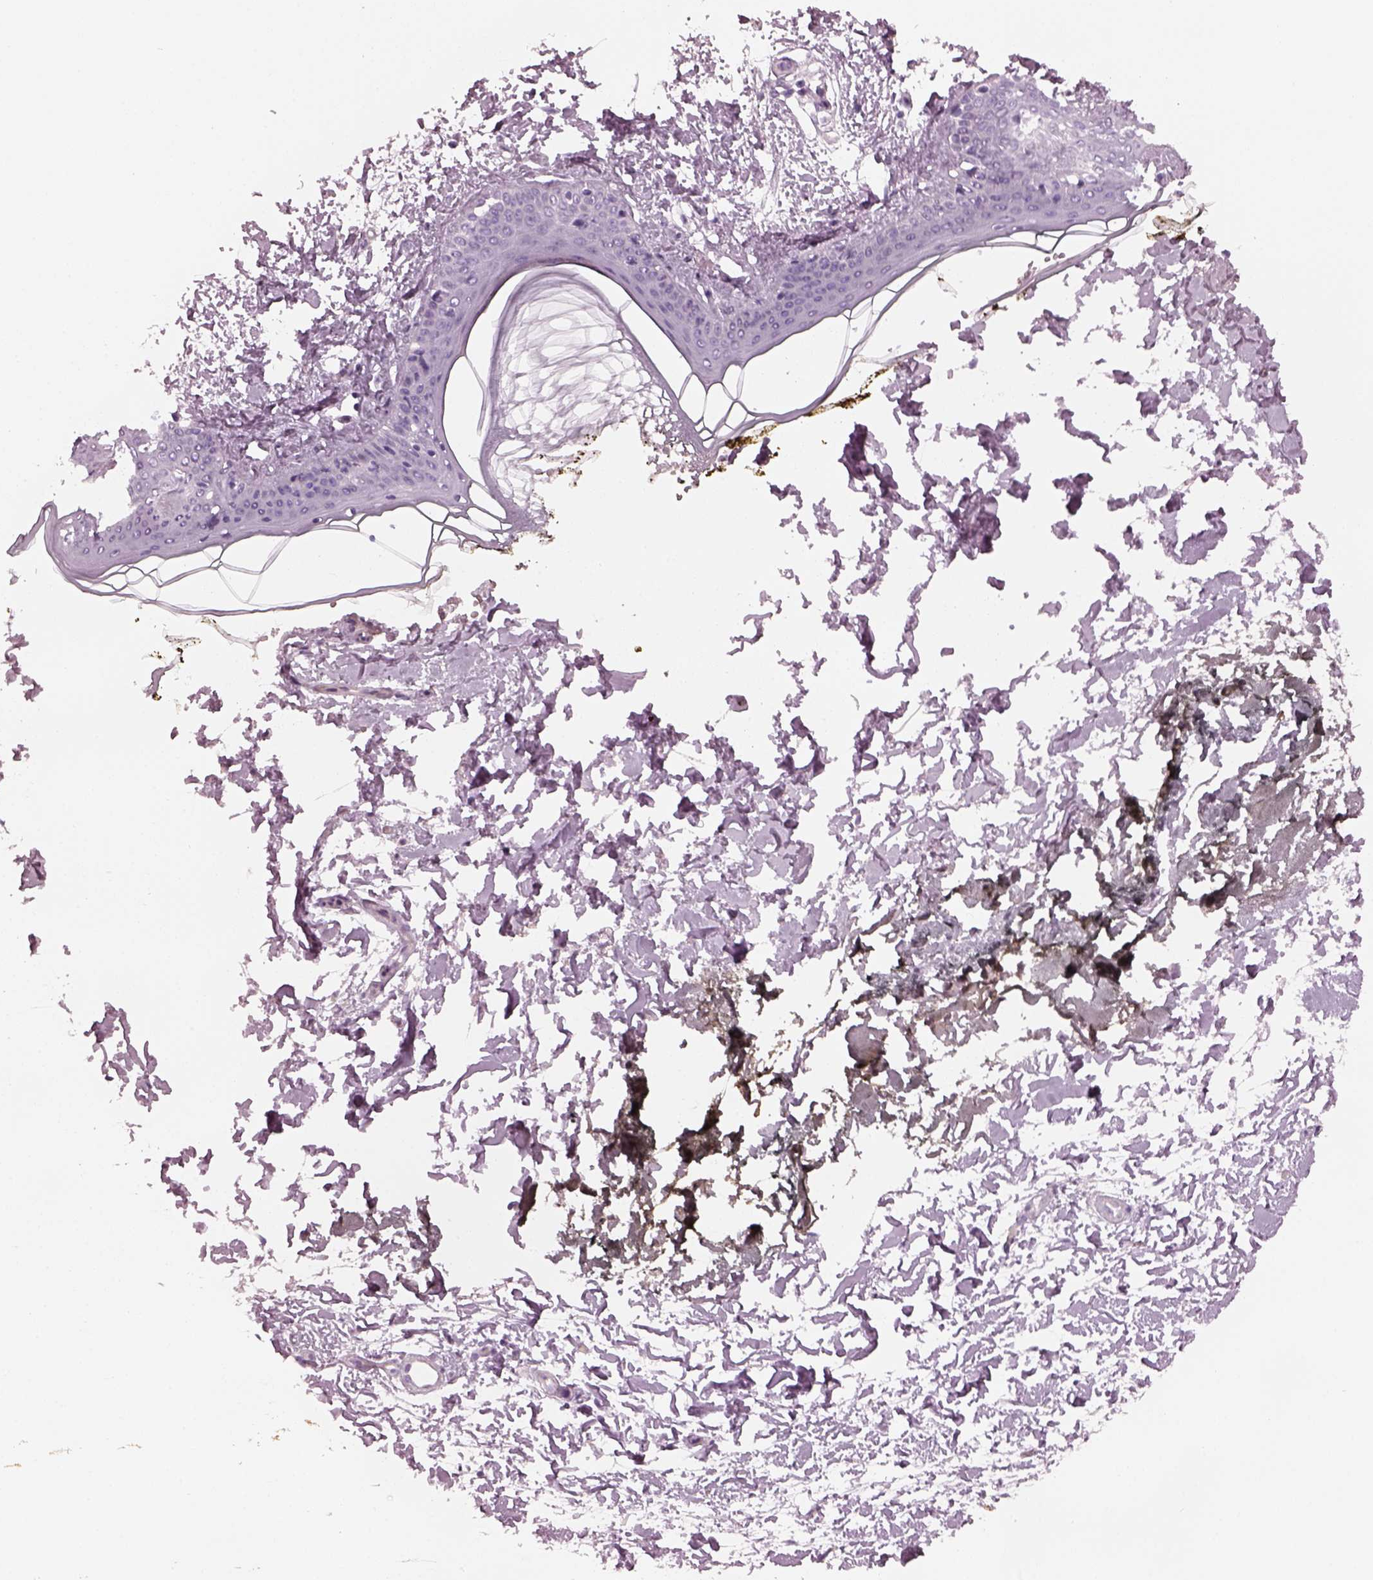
{"staining": {"intensity": "negative", "quantity": "none", "location": "none"}, "tissue": "skin", "cell_type": "Fibroblasts", "image_type": "normal", "snomed": [{"axis": "morphology", "description": "Normal tissue, NOS"}, {"axis": "topography", "description": "Skin"}], "caption": "The image displays no significant positivity in fibroblasts of skin.", "gene": "PDC", "patient": {"sex": "female", "age": 34}}